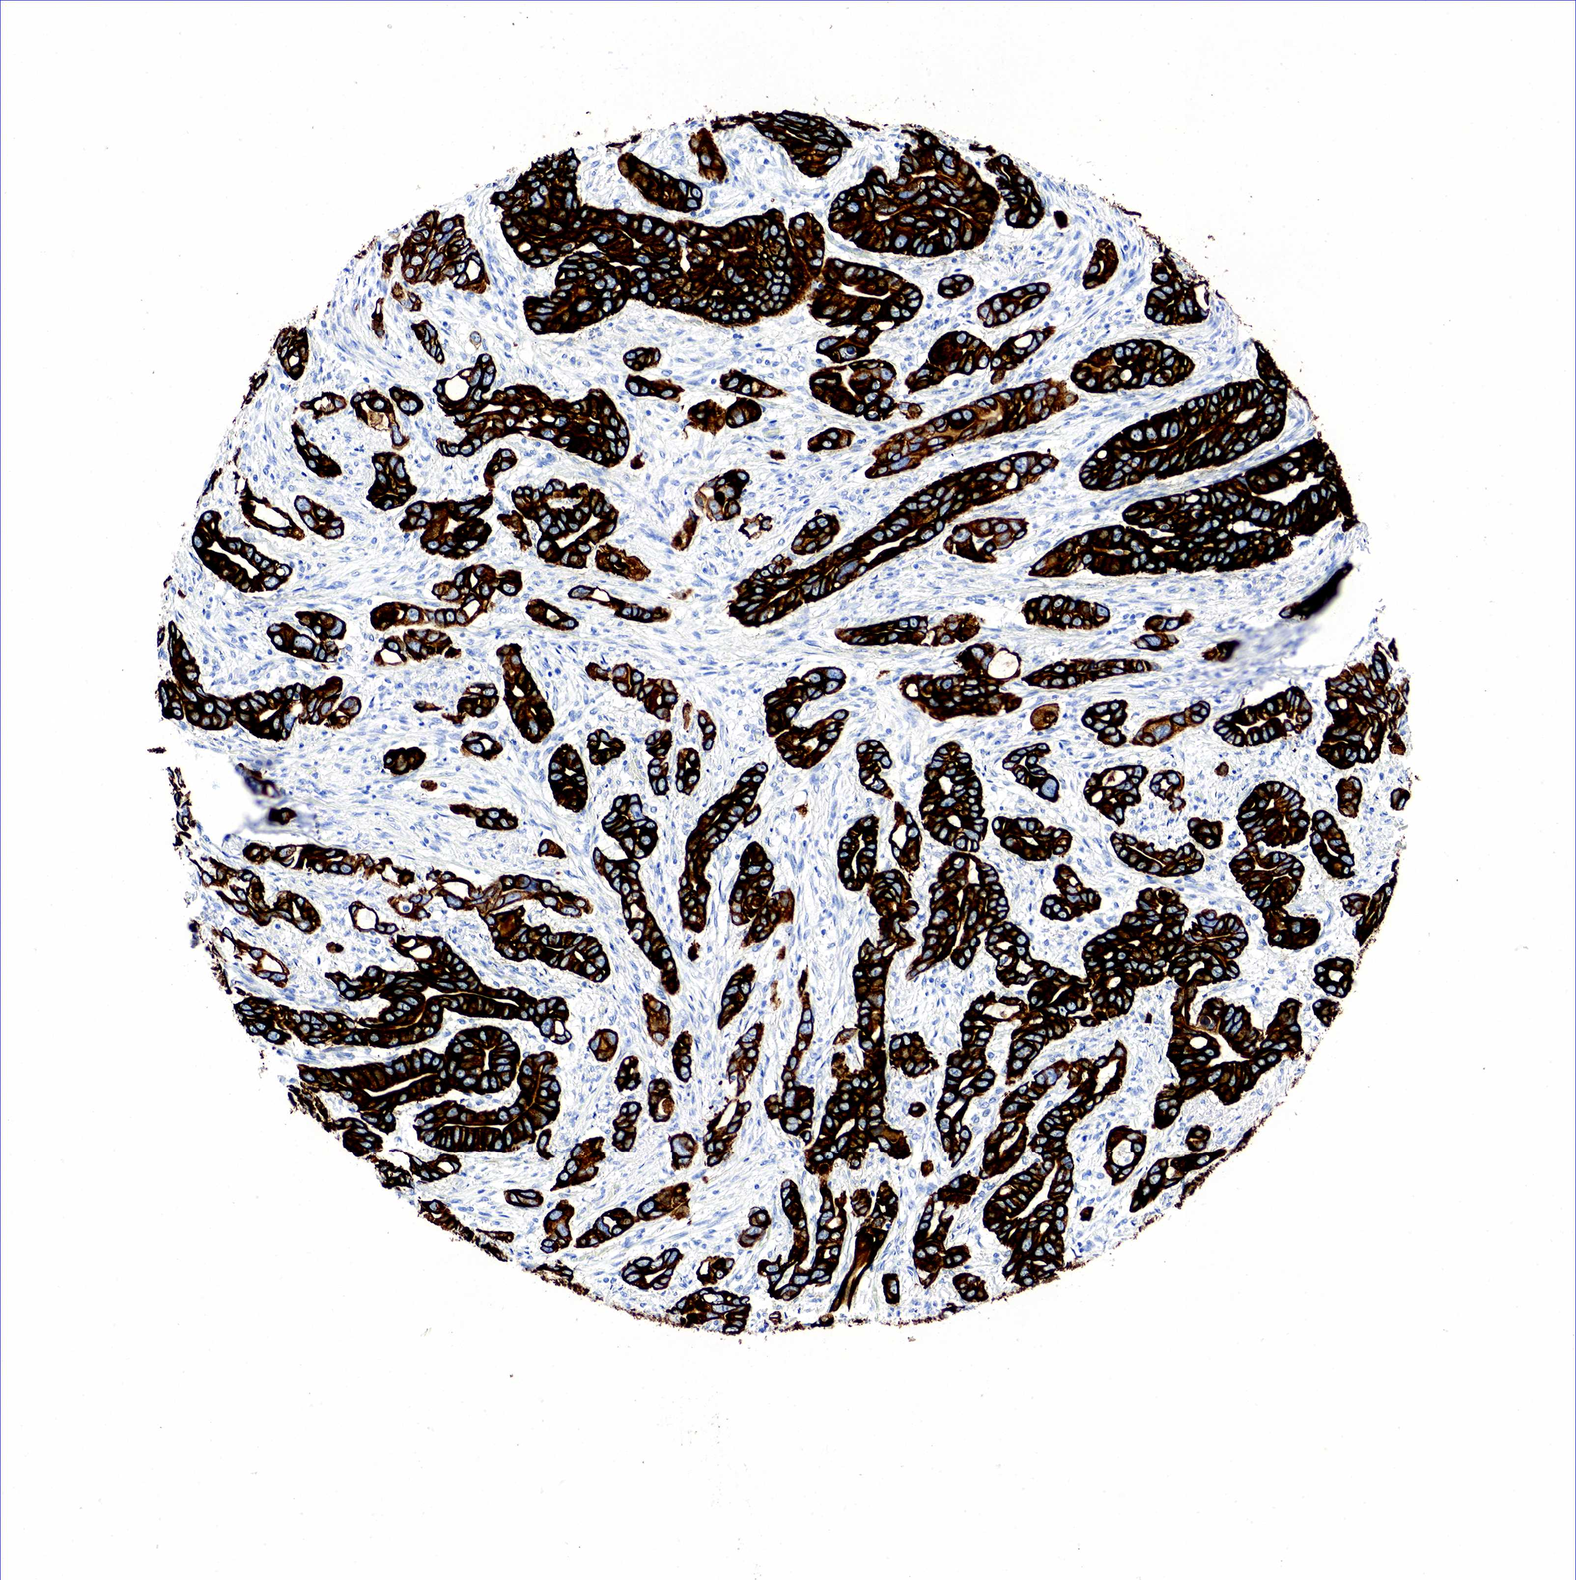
{"staining": {"intensity": "strong", "quantity": ">75%", "location": "cytoplasmic/membranous"}, "tissue": "stomach cancer", "cell_type": "Tumor cells", "image_type": "cancer", "snomed": [{"axis": "morphology", "description": "Adenocarcinoma, NOS"}, {"axis": "topography", "description": "Stomach, upper"}], "caption": "Protein staining by immunohistochemistry demonstrates strong cytoplasmic/membranous positivity in approximately >75% of tumor cells in stomach cancer (adenocarcinoma).", "gene": "KRT18", "patient": {"sex": "male", "age": 47}}